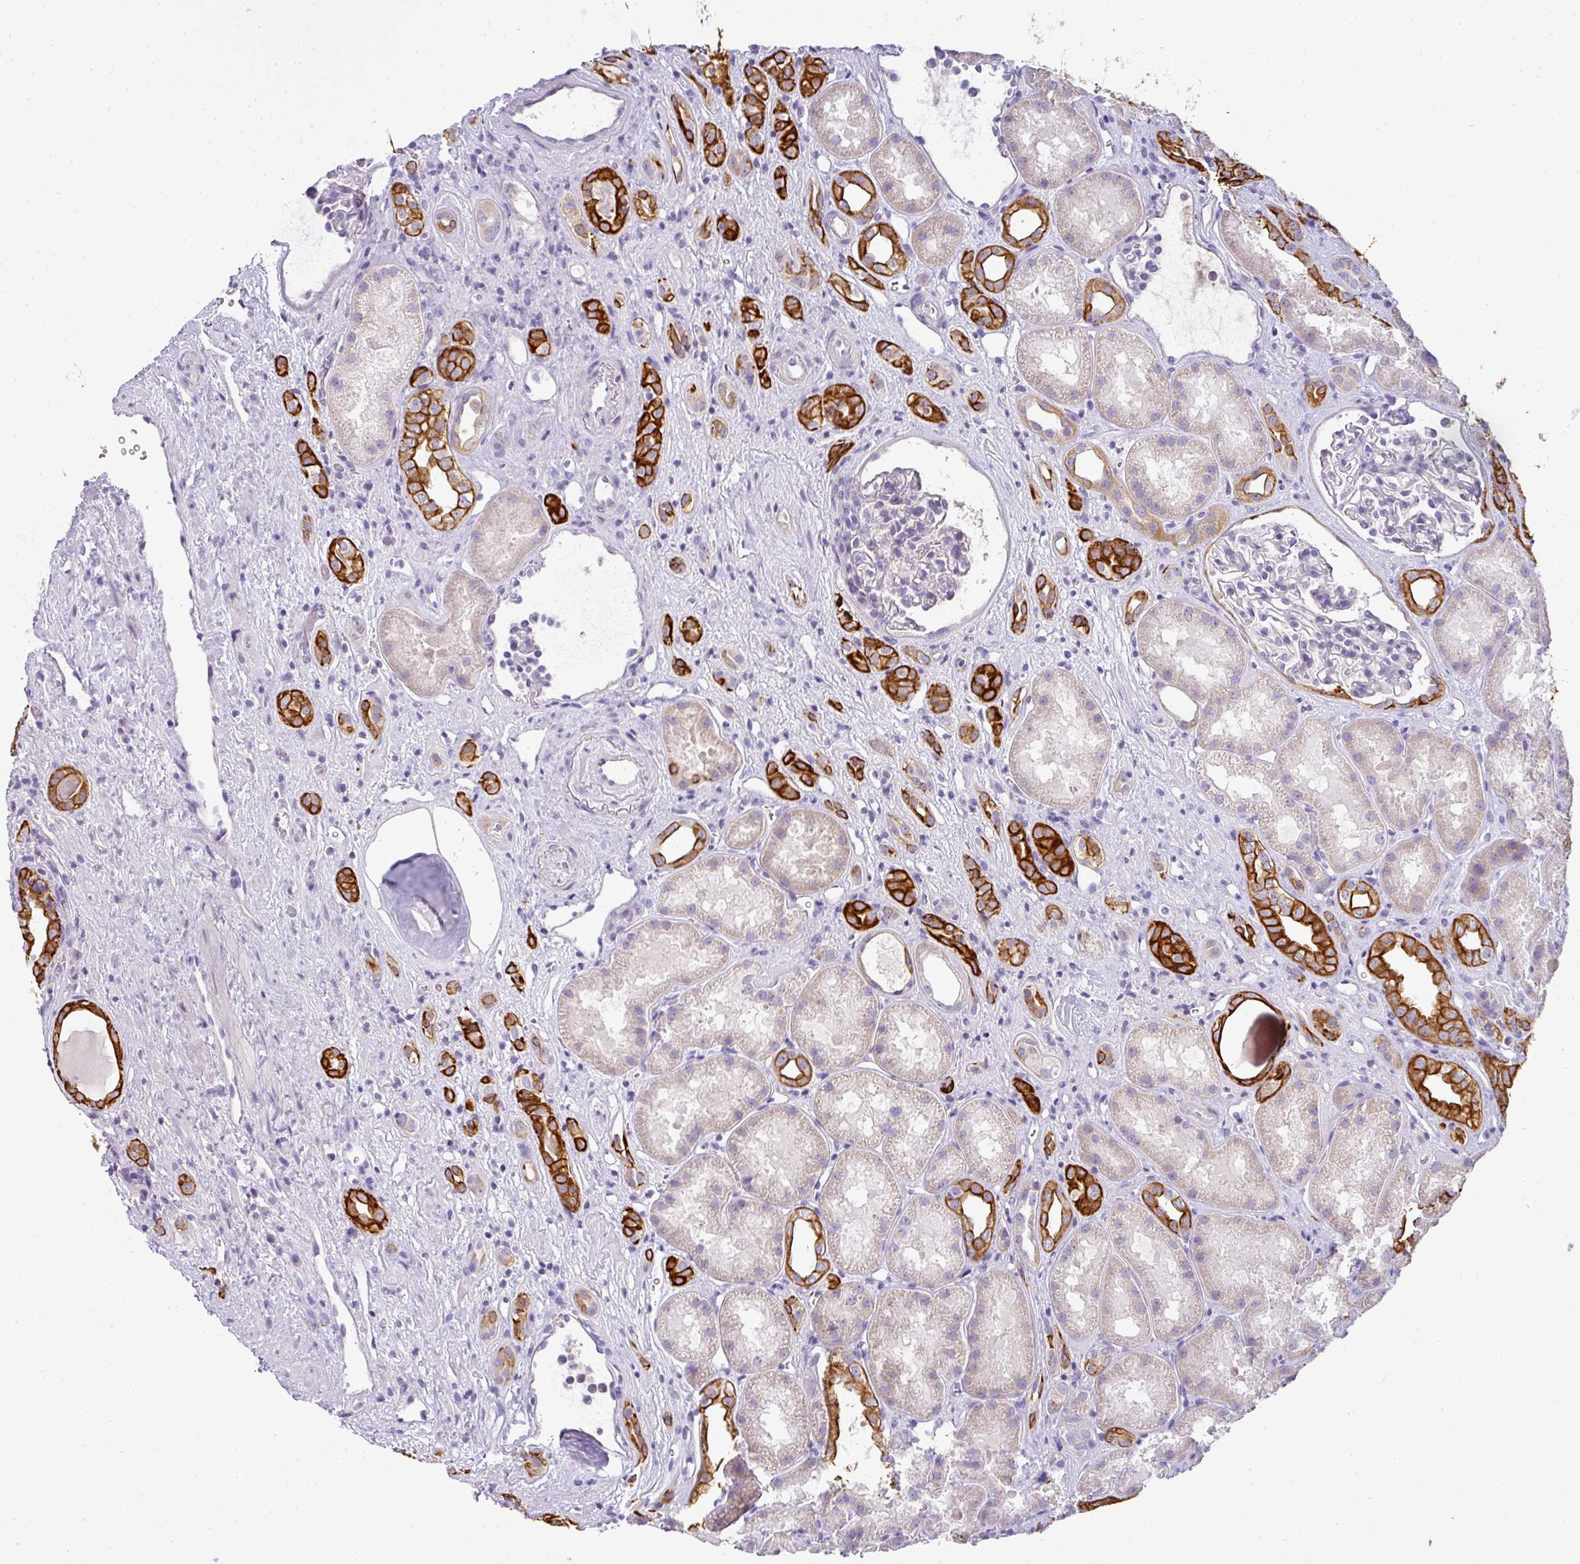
{"staining": {"intensity": "negative", "quantity": "none", "location": "none"}, "tissue": "kidney", "cell_type": "Cells in glomeruli", "image_type": "normal", "snomed": [{"axis": "morphology", "description": "Normal tissue, NOS"}, {"axis": "topography", "description": "Kidney"}], "caption": "The IHC image has no significant expression in cells in glomeruli of kidney.", "gene": "ASXL3", "patient": {"sex": "male", "age": 61}}